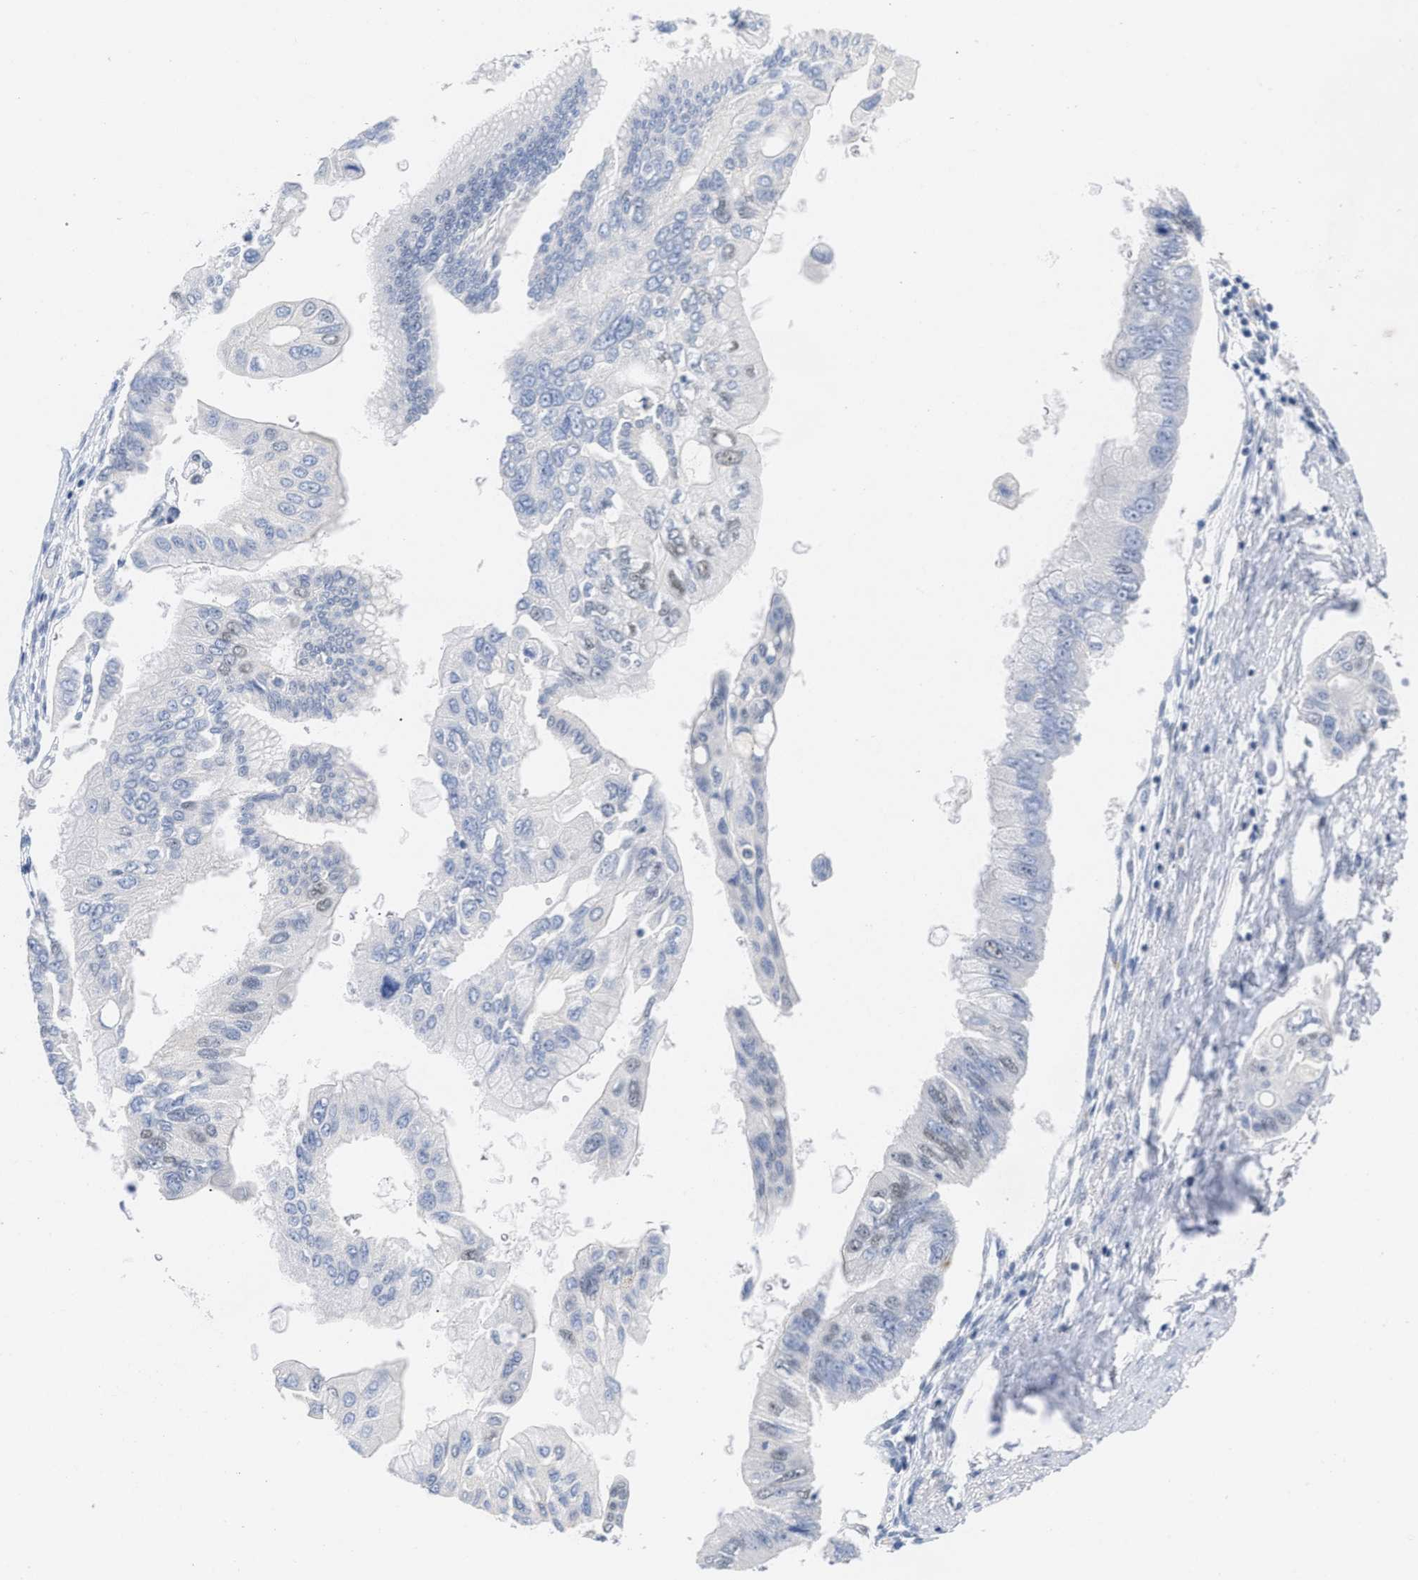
{"staining": {"intensity": "negative", "quantity": "none", "location": "none"}, "tissue": "pancreatic cancer", "cell_type": "Tumor cells", "image_type": "cancer", "snomed": [{"axis": "morphology", "description": "Adenocarcinoma, NOS"}, {"axis": "topography", "description": "Pancreas"}], "caption": "A high-resolution micrograph shows immunohistochemistry (IHC) staining of pancreatic cancer, which displays no significant expression in tumor cells.", "gene": "GGNBP2", "patient": {"sex": "female", "age": 77}}